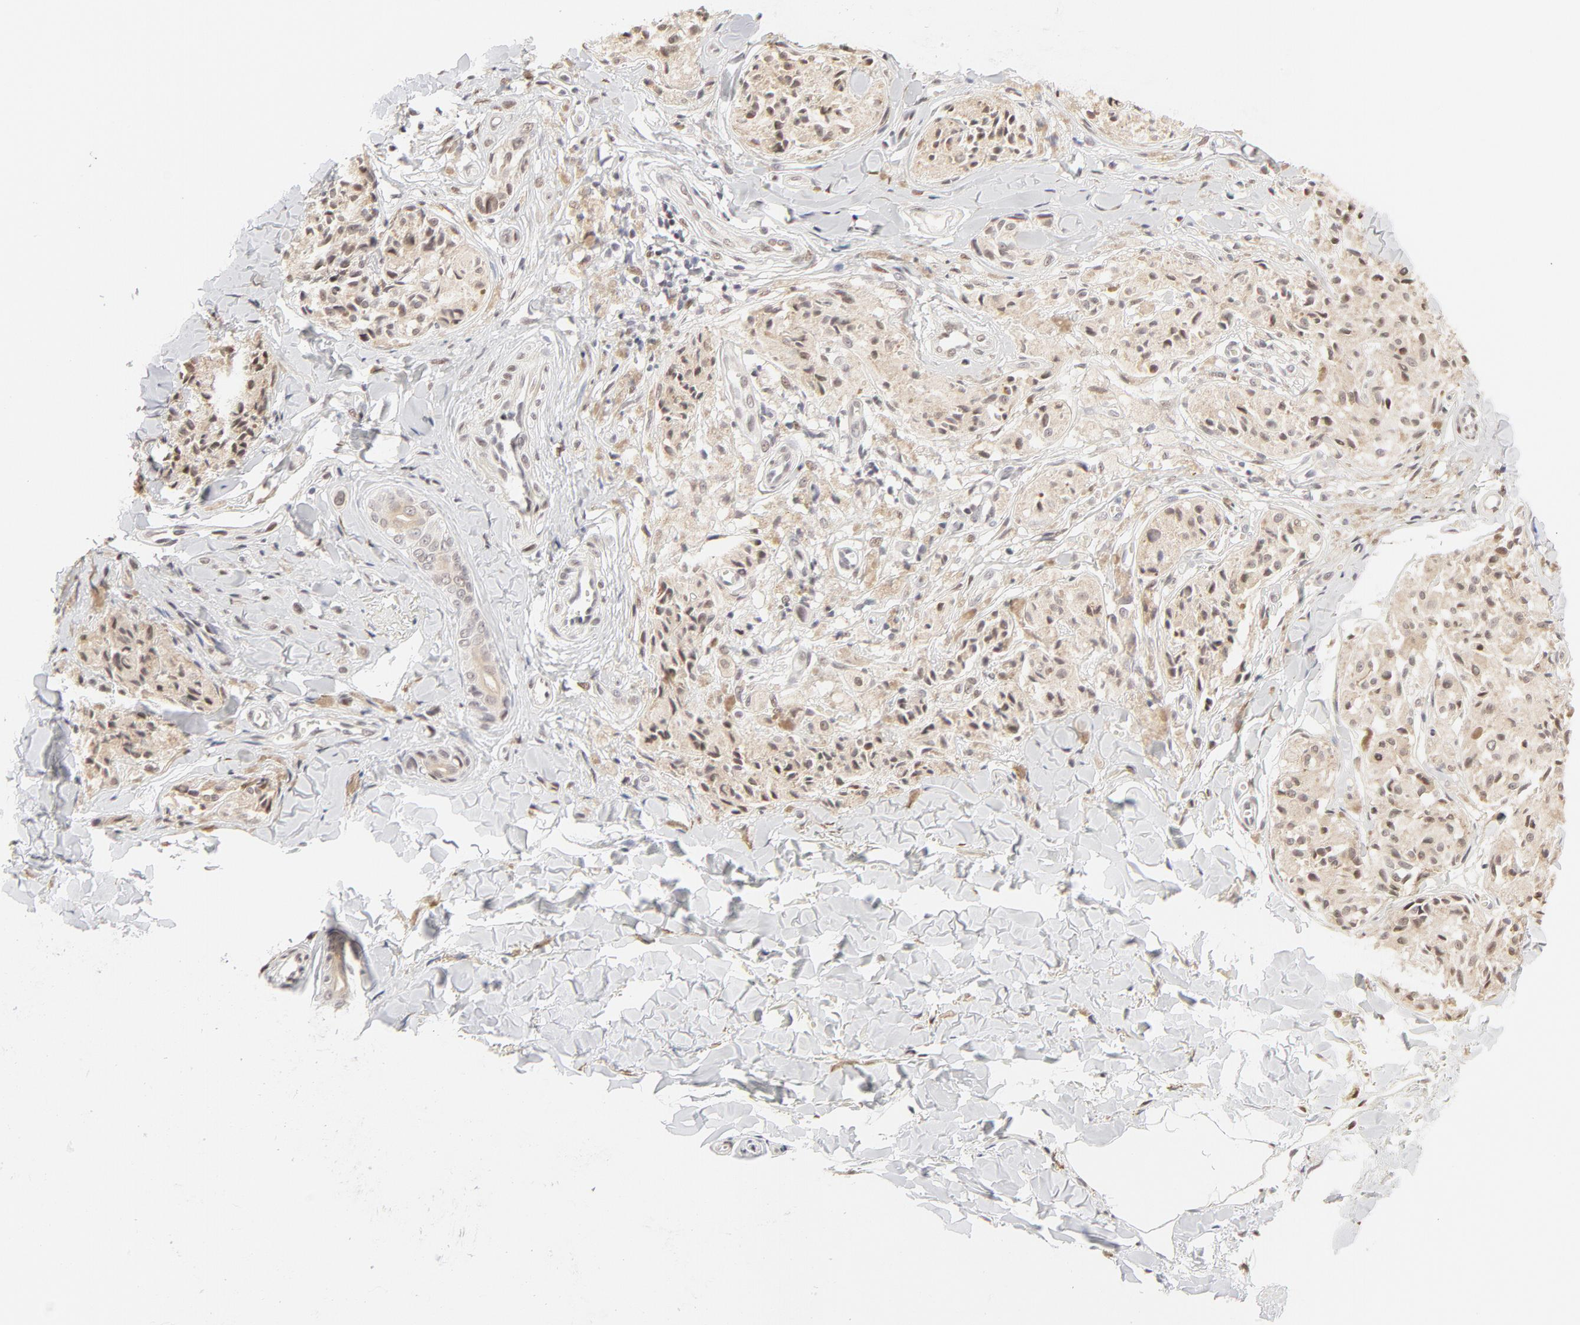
{"staining": {"intensity": "weak", "quantity": "<25%", "location": "nuclear"}, "tissue": "melanoma", "cell_type": "Tumor cells", "image_type": "cancer", "snomed": [{"axis": "morphology", "description": "Malignant melanoma, Metastatic site"}, {"axis": "topography", "description": "Skin"}], "caption": "Tumor cells show no significant protein expression in malignant melanoma (metastatic site).", "gene": "PBX3", "patient": {"sex": "female", "age": 66}}